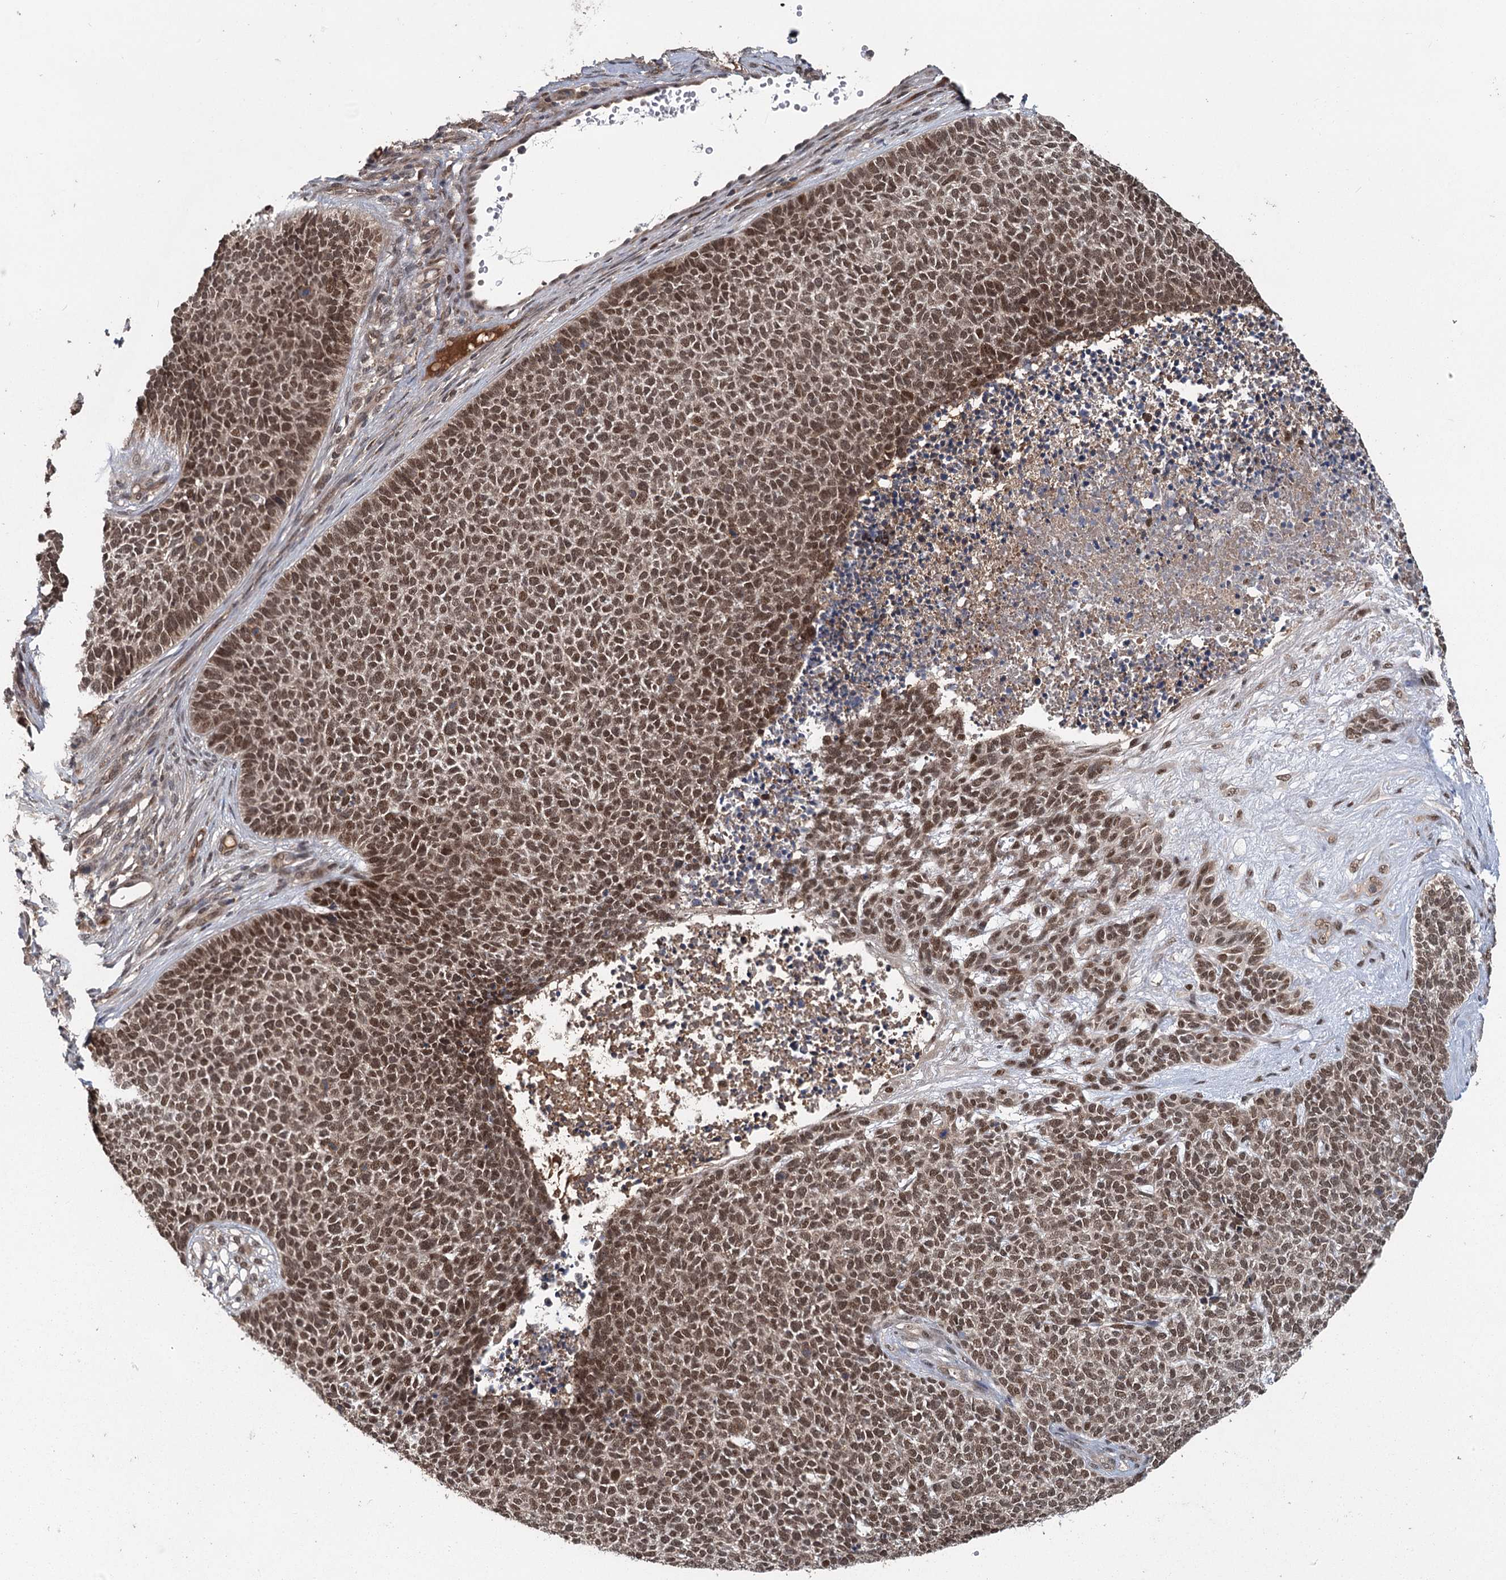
{"staining": {"intensity": "moderate", "quantity": ">75%", "location": "nuclear"}, "tissue": "skin cancer", "cell_type": "Tumor cells", "image_type": "cancer", "snomed": [{"axis": "morphology", "description": "Basal cell carcinoma"}, {"axis": "topography", "description": "Skin"}], "caption": "Basal cell carcinoma (skin) stained with immunohistochemistry reveals moderate nuclear expression in about >75% of tumor cells.", "gene": "MYG1", "patient": {"sex": "female", "age": 84}}